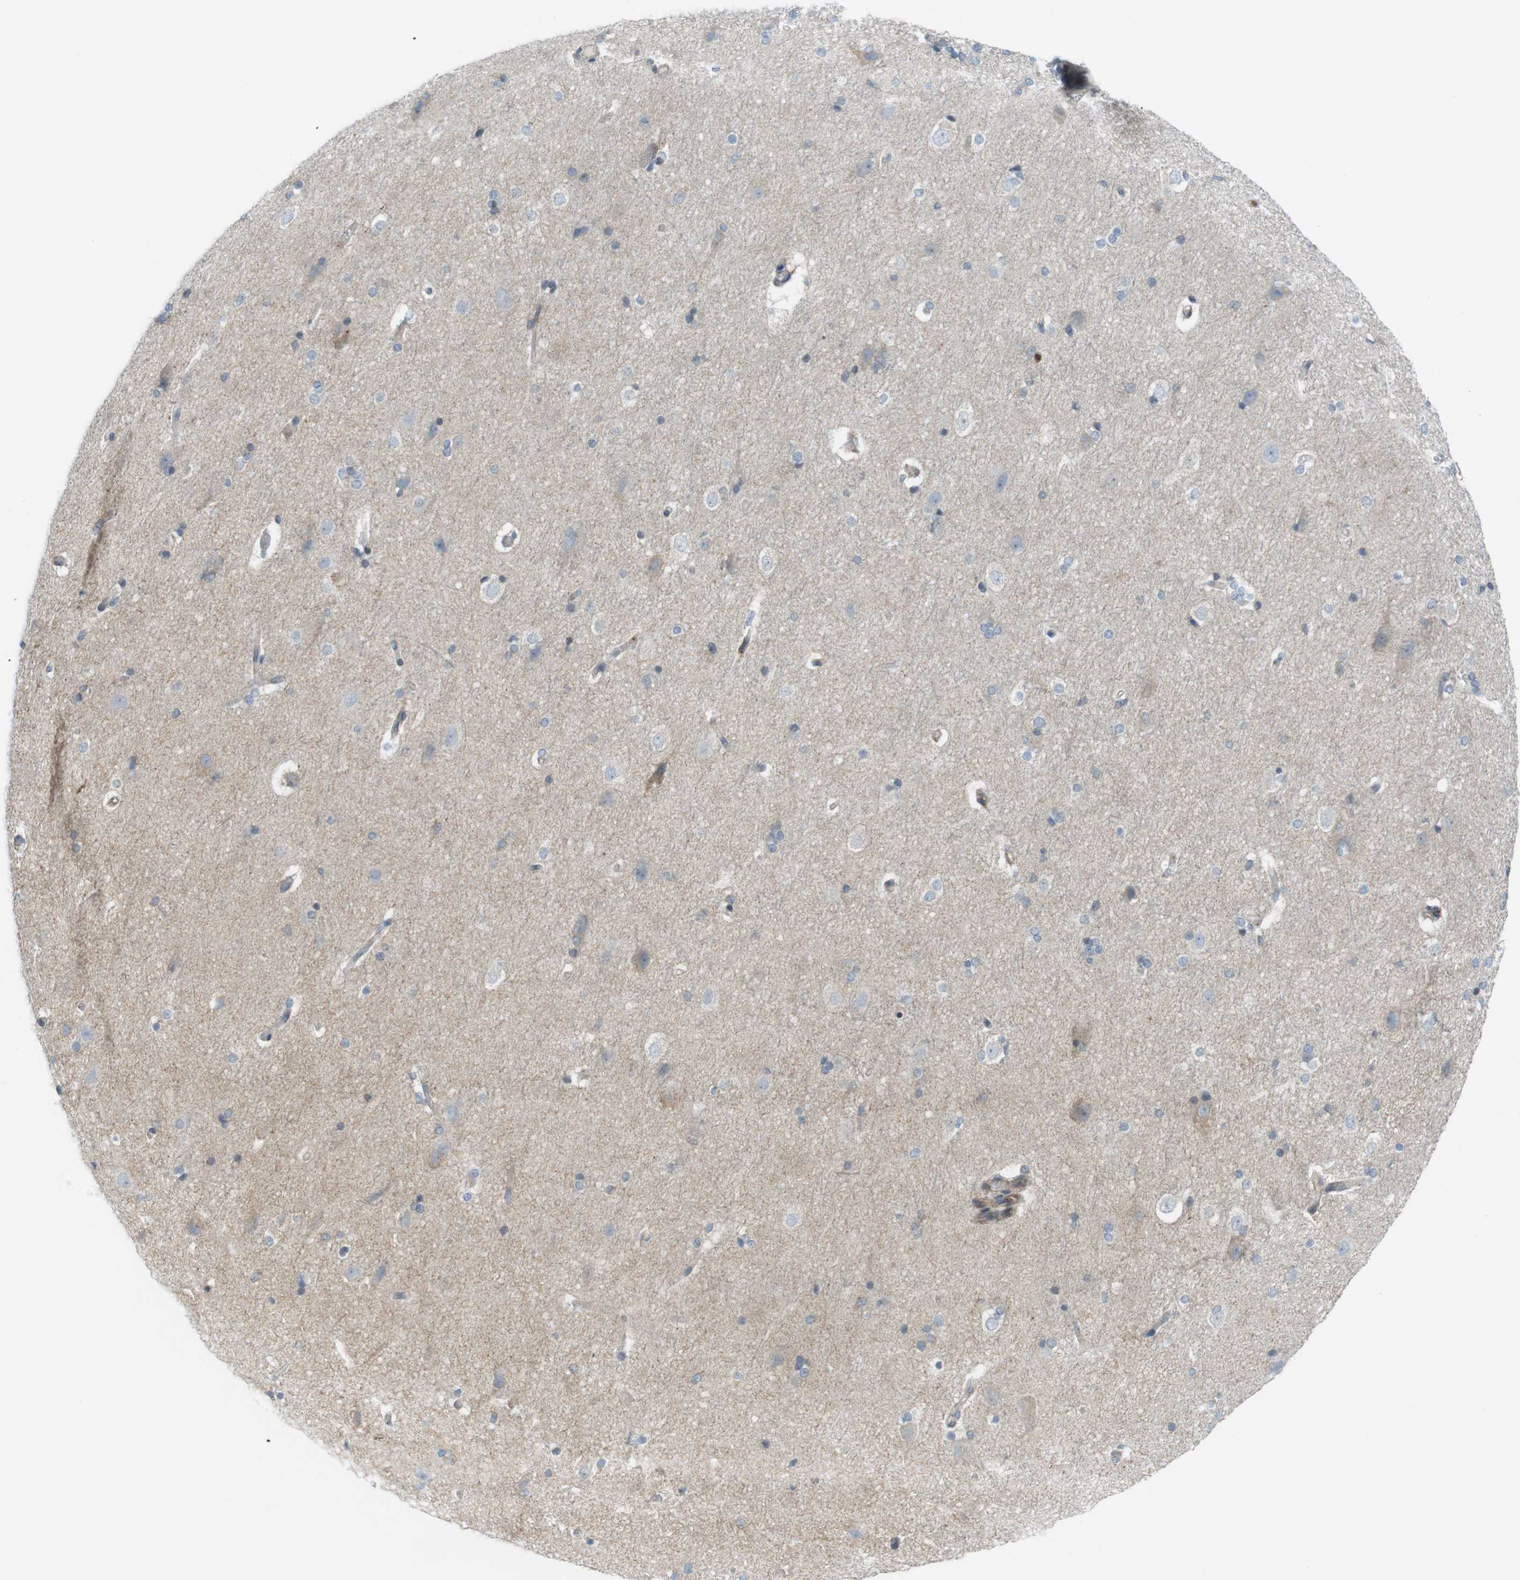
{"staining": {"intensity": "negative", "quantity": "none", "location": "none"}, "tissue": "hippocampus", "cell_type": "Glial cells", "image_type": "normal", "snomed": [{"axis": "morphology", "description": "Normal tissue, NOS"}, {"axis": "topography", "description": "Hippocampus"}], "caption": "The photomicrograph shows no staining of glial cells in normal hippocampus. (DAB (3,3'-diaminobenzidine) immunohistochemistry, high magnification).", "gene": "FLII", "patient": {"sex": "female", "age": 19}}